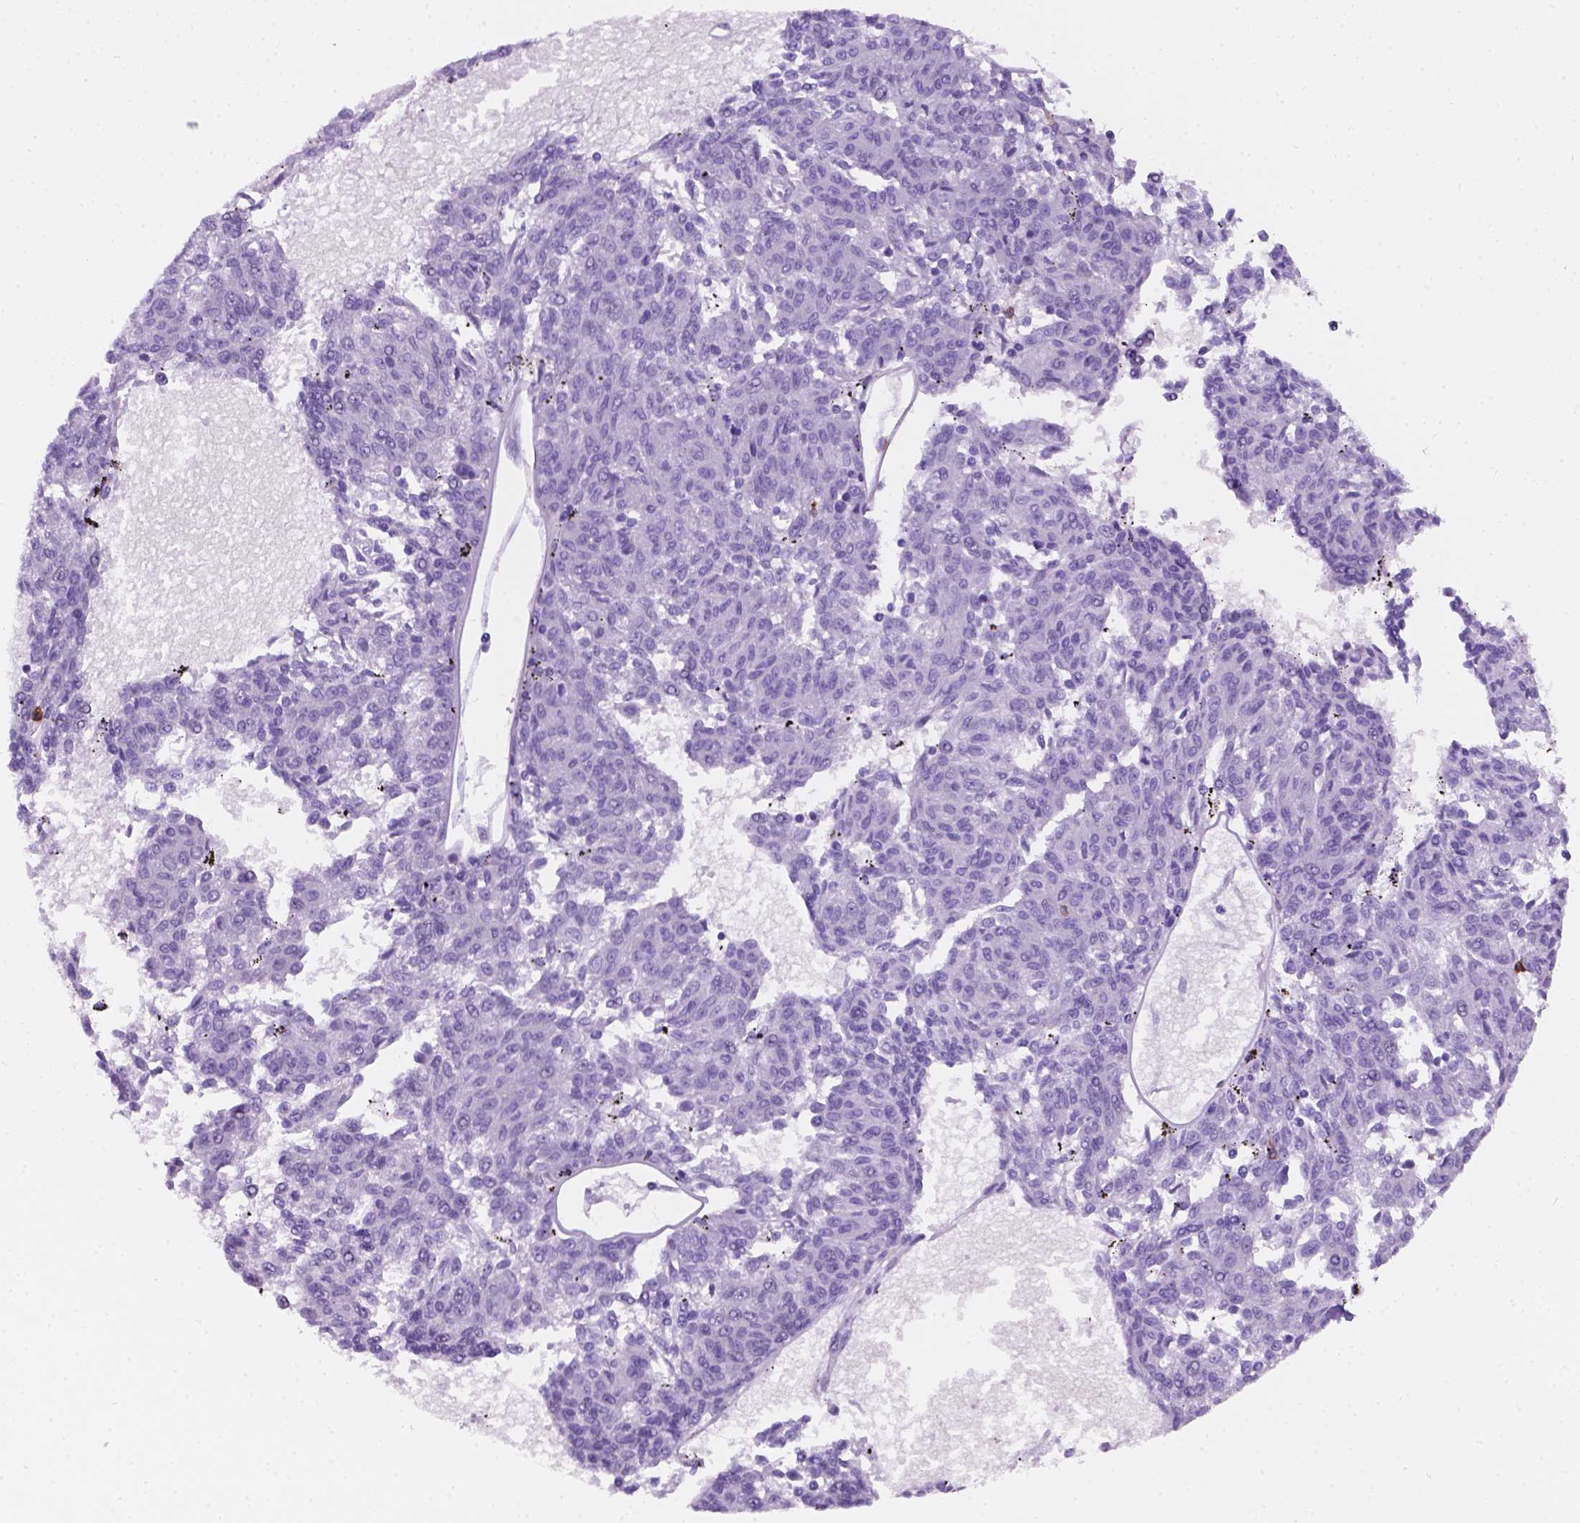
{"staining": {"intensity": "negative", "quantity": "none", "location": "none"}, "tissue": "melanoma", "cell_type": "Tumor cells", "image_type": "cancer", "snomed": [{"axis": "morphology", "description": "Malignant melanoma, NOS"}, {"axis": "topography", "description": "Skin"}], "caption": "This image is of melanoma stained with immunohistochemistry (IHC) to label a protein in brown with the nuclei are counter-stained blue. There is no positivity in tumor cells.", "gene": "MACF1", "patient": {"sex": "female", "age": 72}}